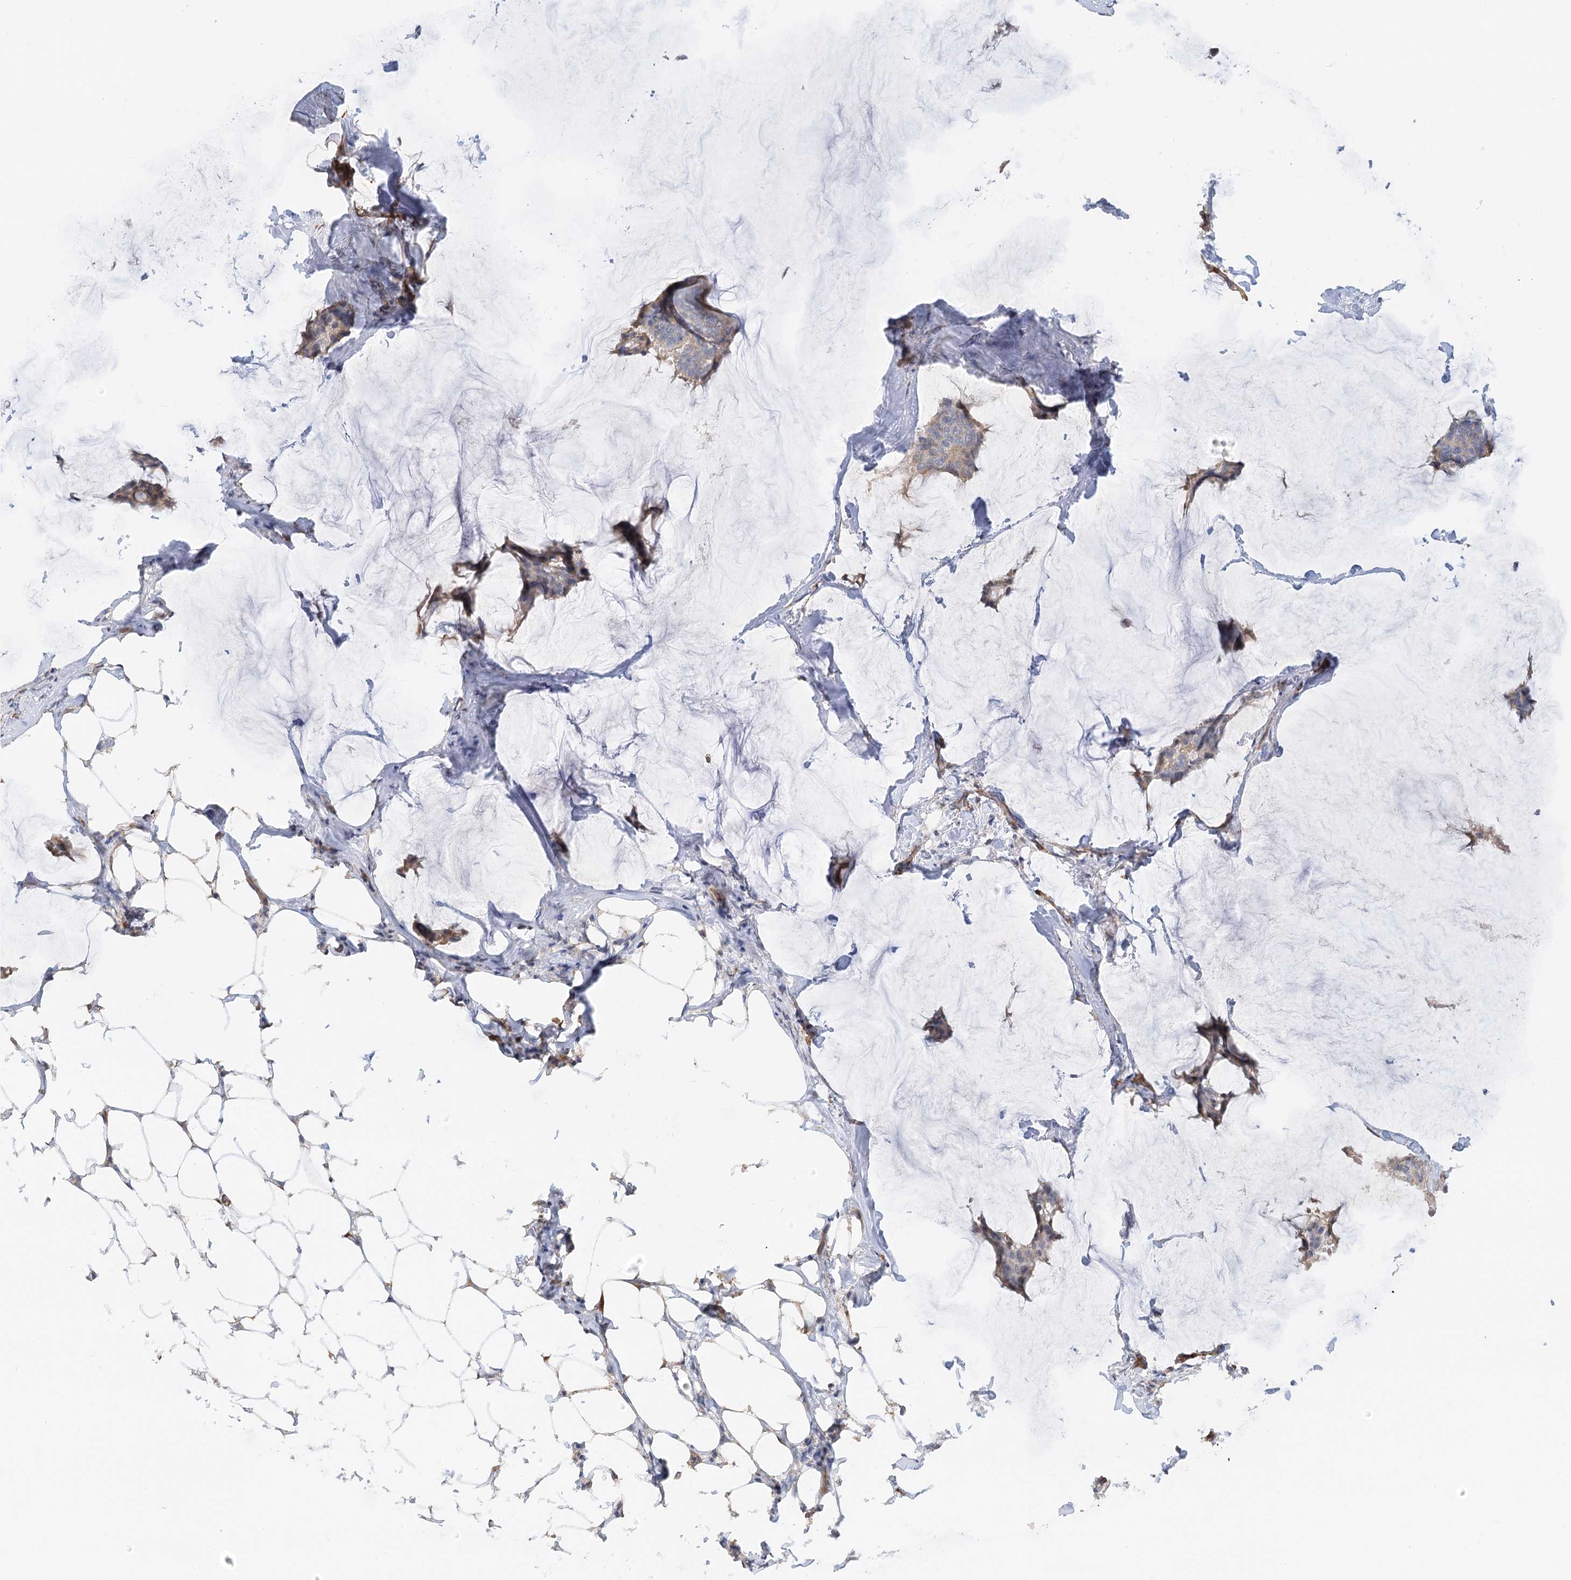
{"staining": {"intensity": "weak", "quantity": ">75%", "location": "cytoplasmic/membranous"}, "tissue": "breast cancer", "cell_type": "Tumor cells", "image_type": "cancer", "snomed": [{"axis": "morphology", "description": "Duct carcinoma"}, {"axis": "topography", "description": "Breast"}], "caption": "Brown immunohistochemical staining in invasive ductal carcinoma (breast) shows weak cytoplasmic/membranous expression in about >75% of tumor cells.", "gene": "NELL2", "patient": {"sex": "female", "age": 93}}